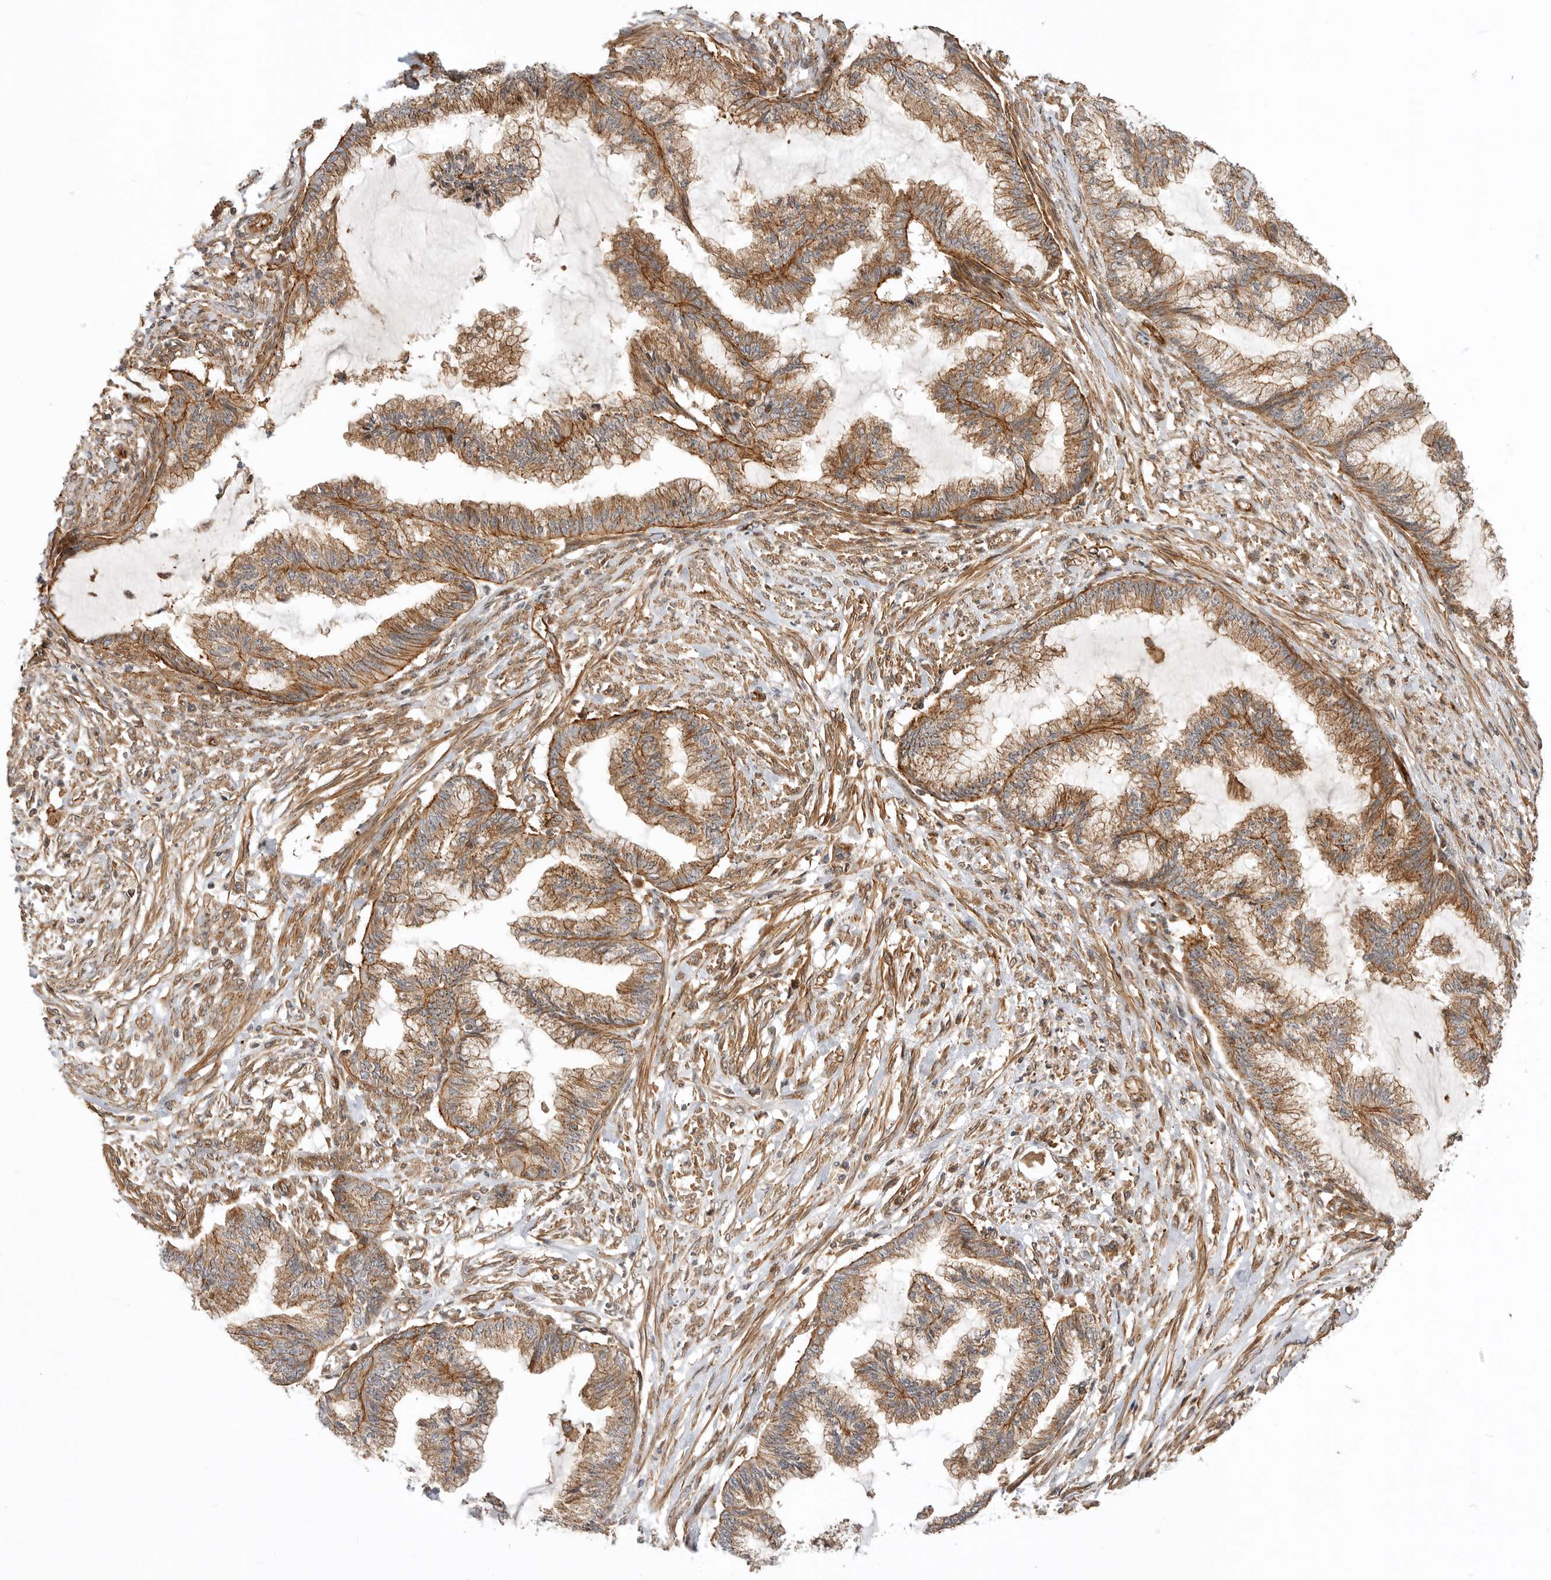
{"staining": {"intensity": "moderate", "quantity": ">75%", "location": "cytoplasmic/membranous"}, "tissue": "endometrial cancer", "cell_type": "Tumor cells", "image_type": "cancer", "snomed": [{"axis": "morphology", "description": "Adenocarcinoma, NOS"}, {"axis": "topography", "description": "Endometrium"}], "caption": "Endometrial adenocarcinoma tissue exhibits moderate cytoplasmic/membranous positivity in approximately >75% of tumor cells, visualized by immunohistochemistry. (Brightfield microscopy of DAB IHC at high magnification).", "gene": "GPATCH2", "patient": {"sex": "female", "age": 86}}